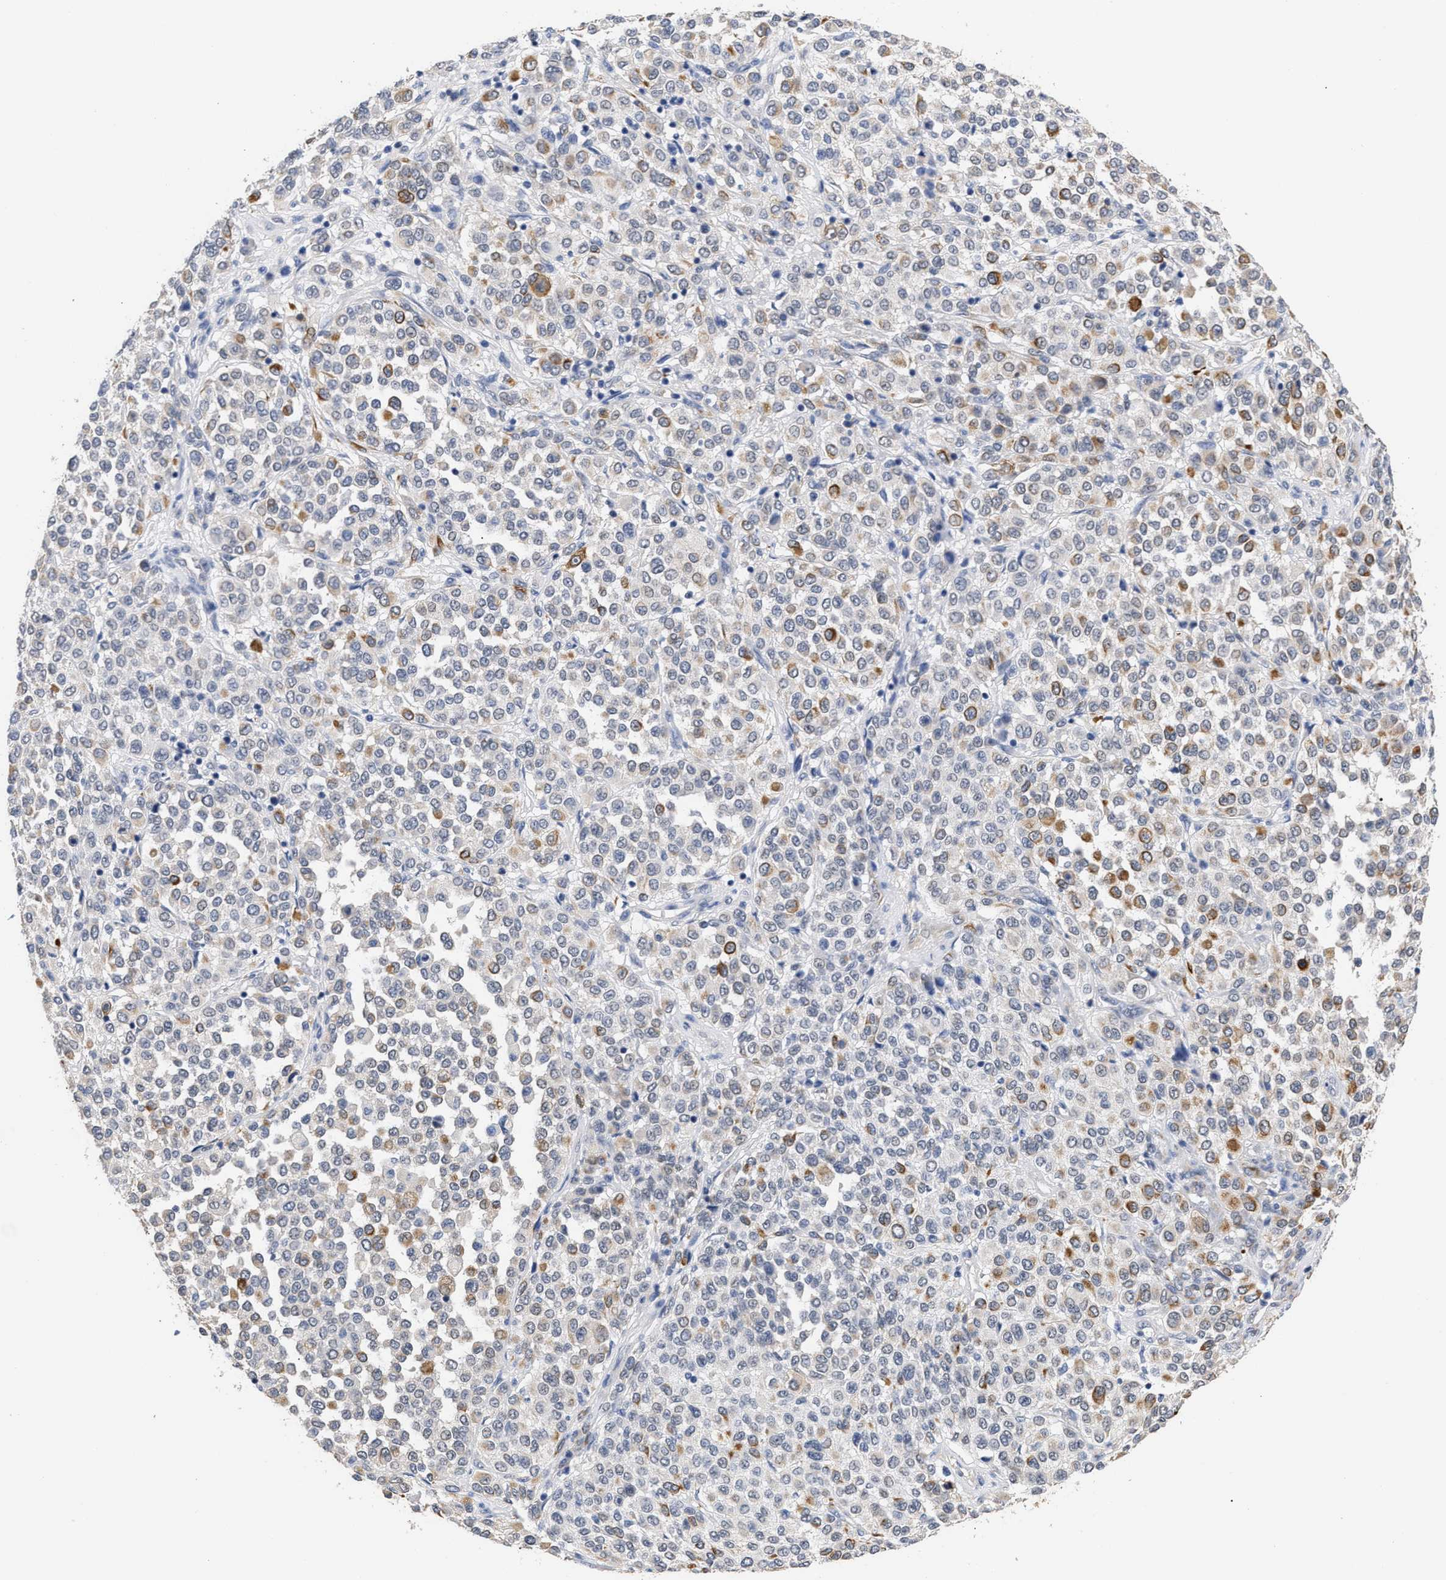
{"staining": {"intensity": "moderate", "quantity": "25%-75%", "location": "cytoplasmic/membranous"}, "tissue": "melanoma", "cell_type": "Tumor cells", "image_type": "cancer", "snomed": [{"axis": "morphology", "description": "Malignant melanoma, Metastatic site"}, {"axis": "topography", "description": "Pancreas"}], "caption": "Tumor cells demonstrate medium levels of moderate cytoplasmic/membranous staining in about 25%-75% of cells in human melanoma. The staining was performed using DAB (3,3'-diaminobenzidine) to visualize the protein expression in brown, while the nuclei were stained in blue with hematoxylin (Magnification: 20x).", "gene": "AHNAK2", "patient": {"sex": "female", "age": 30}}